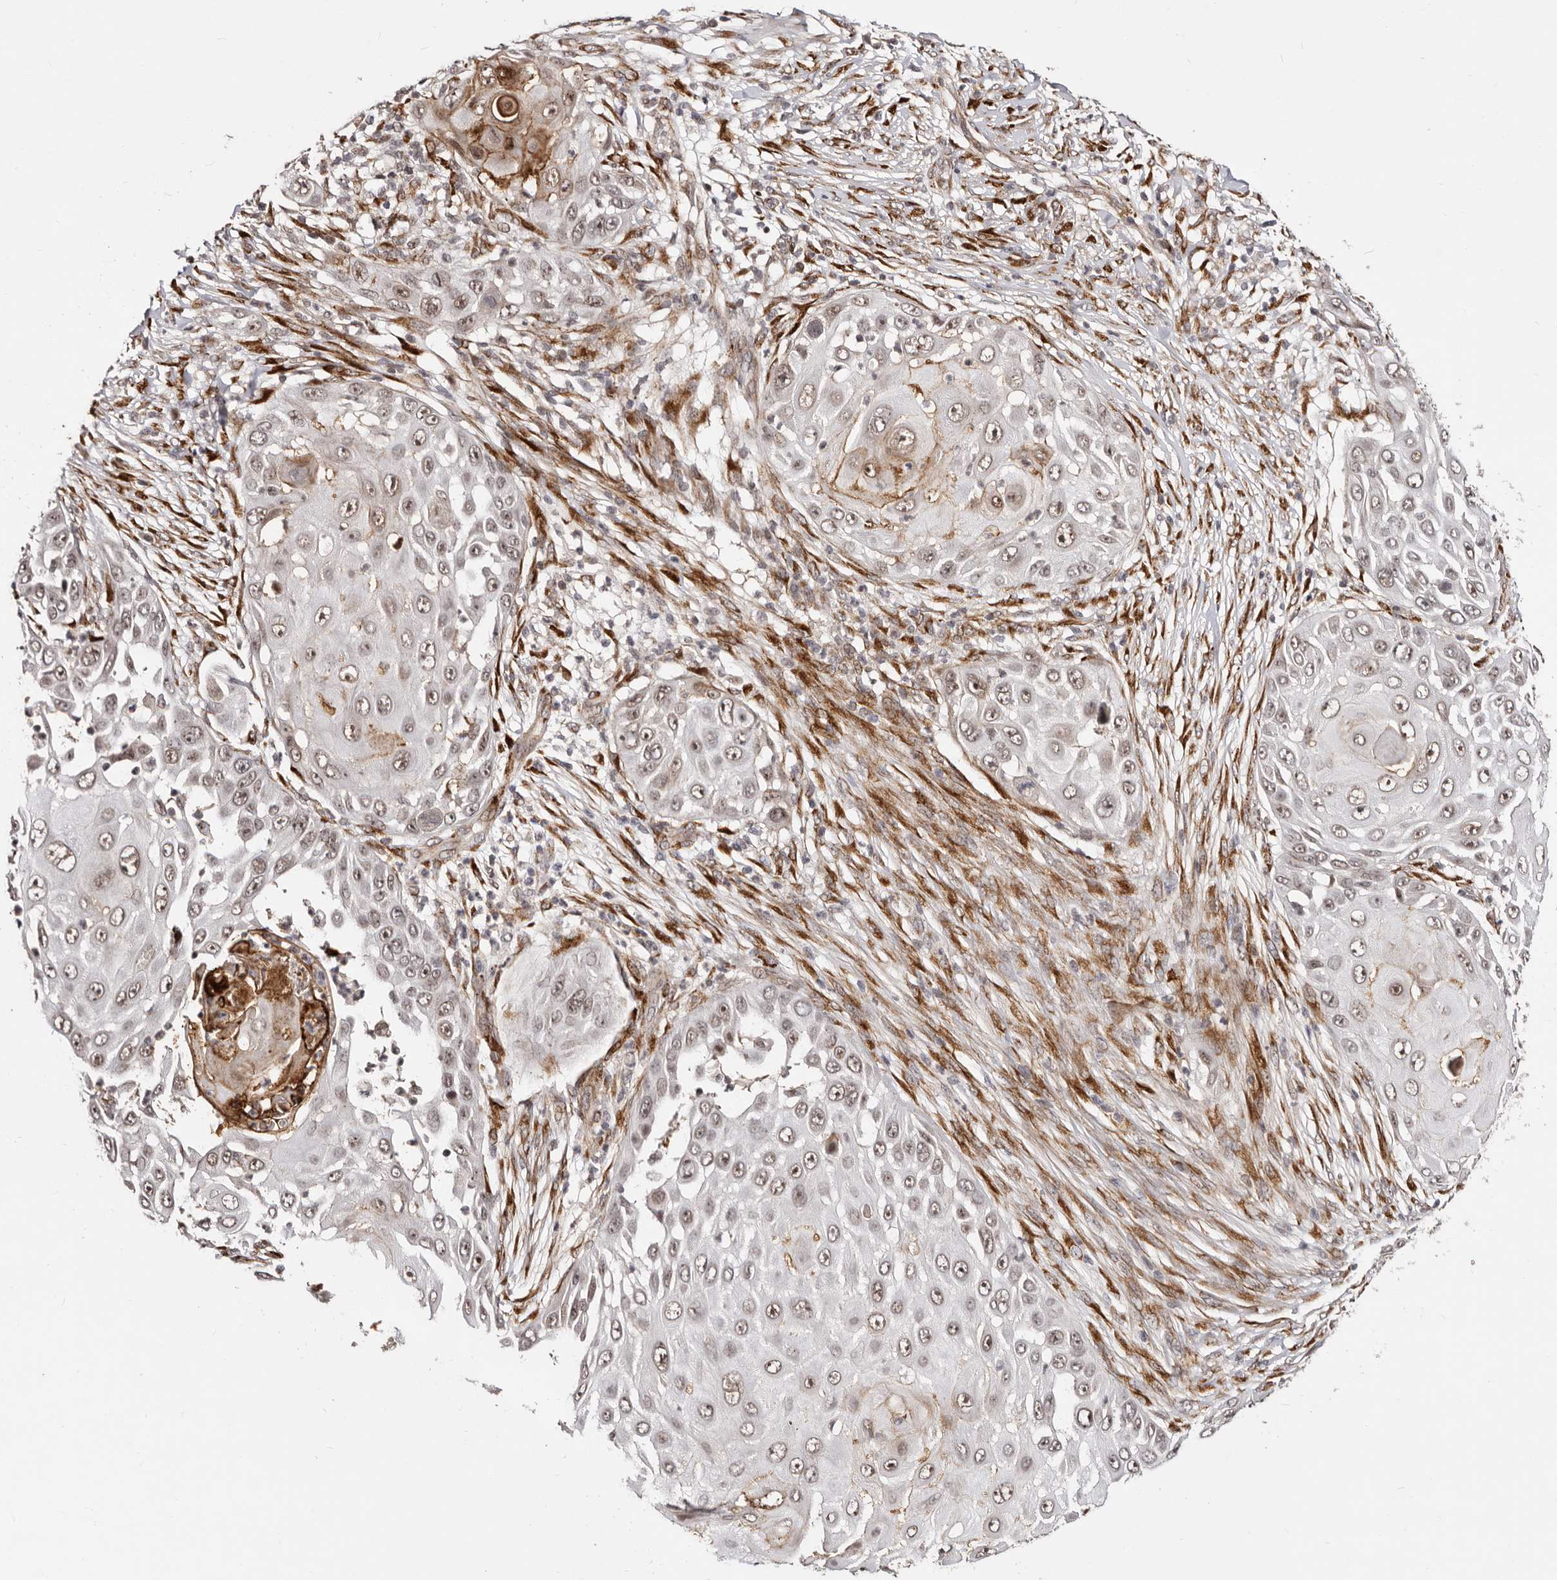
{"staining": {"intensity": "weak", "quantity": ">75%", "location": "nuclear"}, "tissue": "skin cancer", "cell_type": "Tumor cells", "image_type": "cancer", "snomed": [{"axis": "morphology", "description": "Squamous cell carcinoma, NOS"}, {"axis": "topography", "description": "Skin"}], "caption": "Protein staining of skin squamous cell carcinoma tissue shows weak nuclear staining in approximately >75% of tumor cells.", "gene": "SRCAP", "patient": {"sex": "female", "age": 44}}